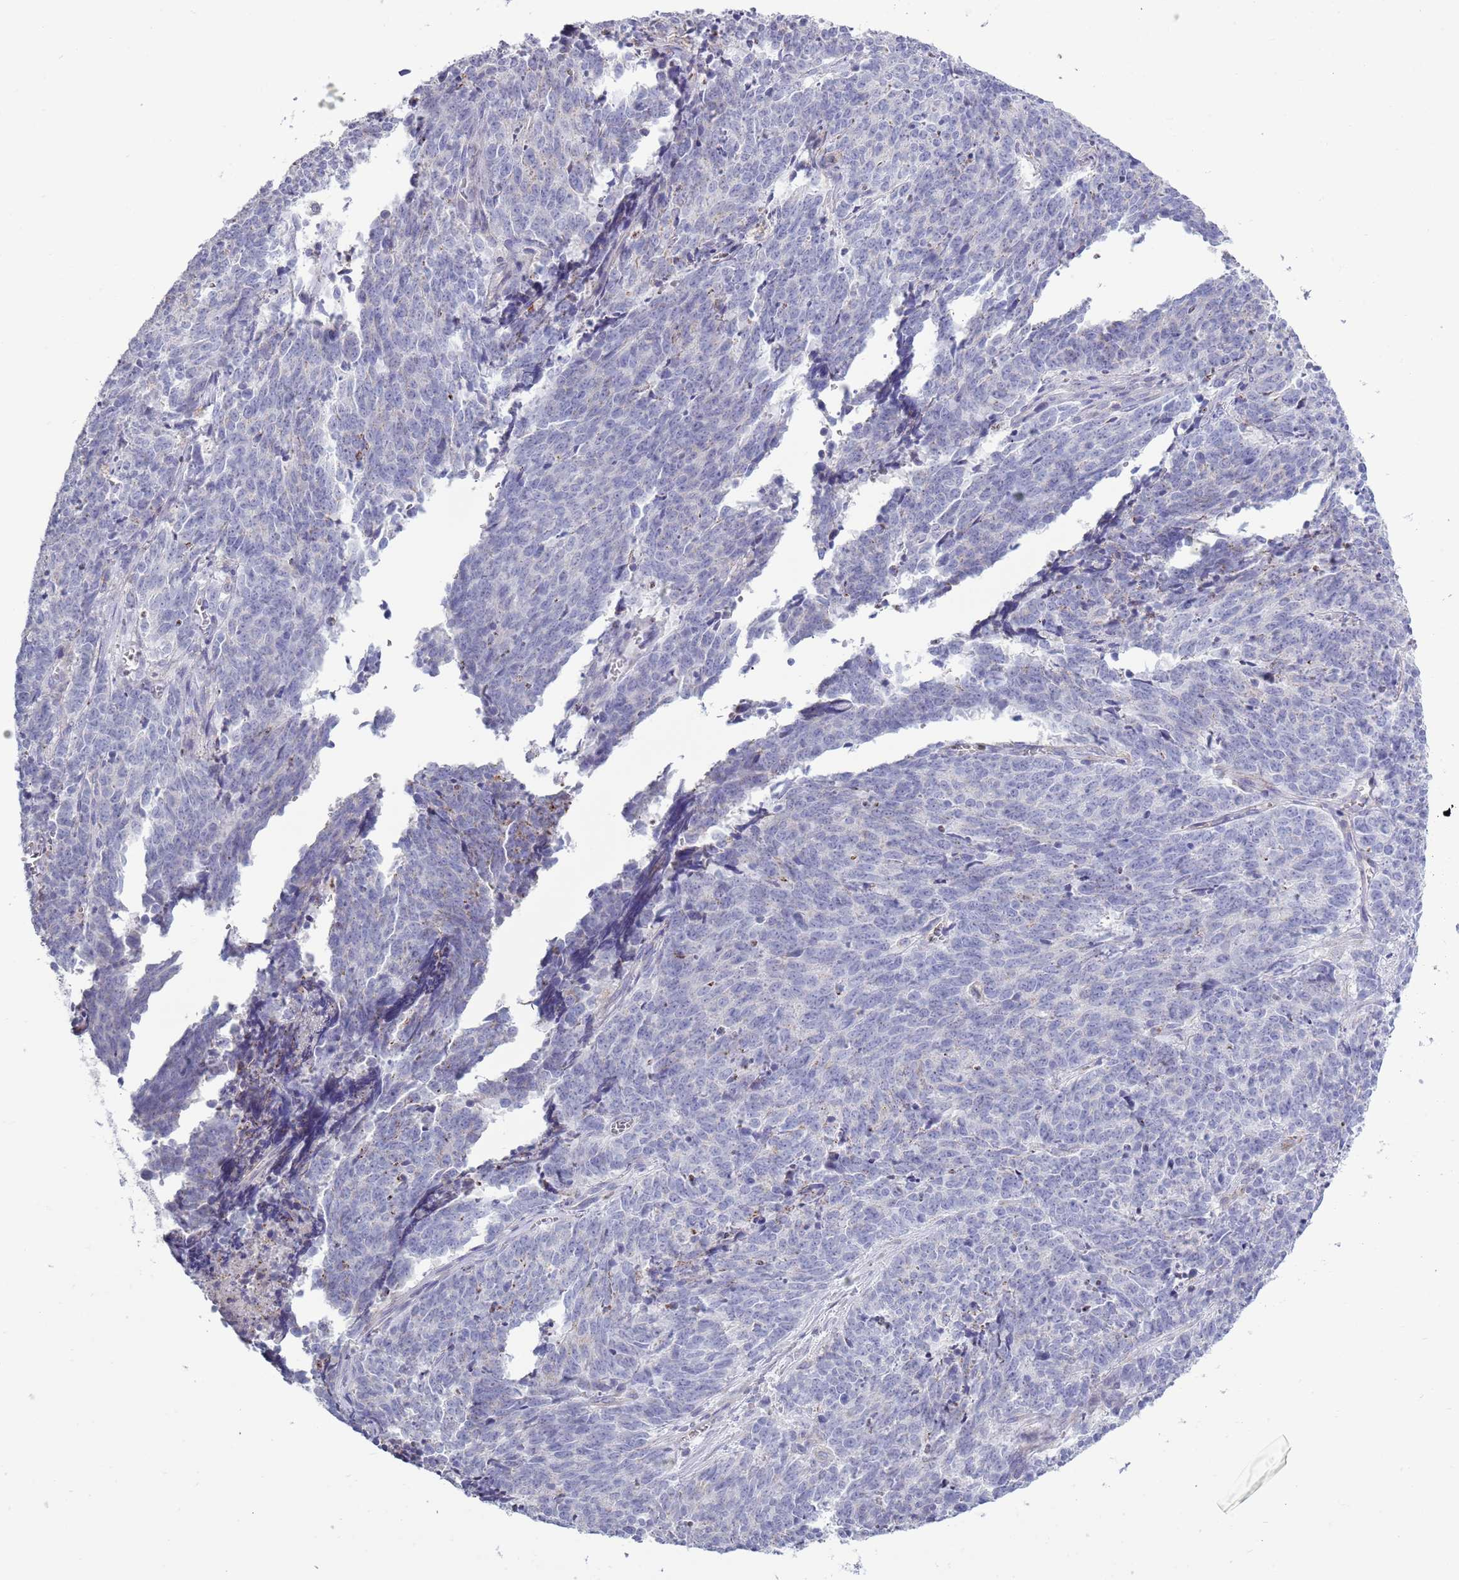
{"staining": {"intensity": "negative", "quantity": "none", "location": "none"}, "tissue": "cervical cancer", "cell_type": "Tumor cells", "image_type": "cancer", "snomed": [{"axis": "morphology", "description": "Squamous cell carcinoma, NOS"}, {"axis": "topography", "description": "Cervix"}], "caption": "Immunohistochemical staining of cervical squamous cell carcinoma shows no significant positivity in tumor cells. (Immunohistochemistry (ihc), brightfield microscopy, high magnification).", "gene": "ACSBG1", "patient": {"sex": "female", "age": 29}}